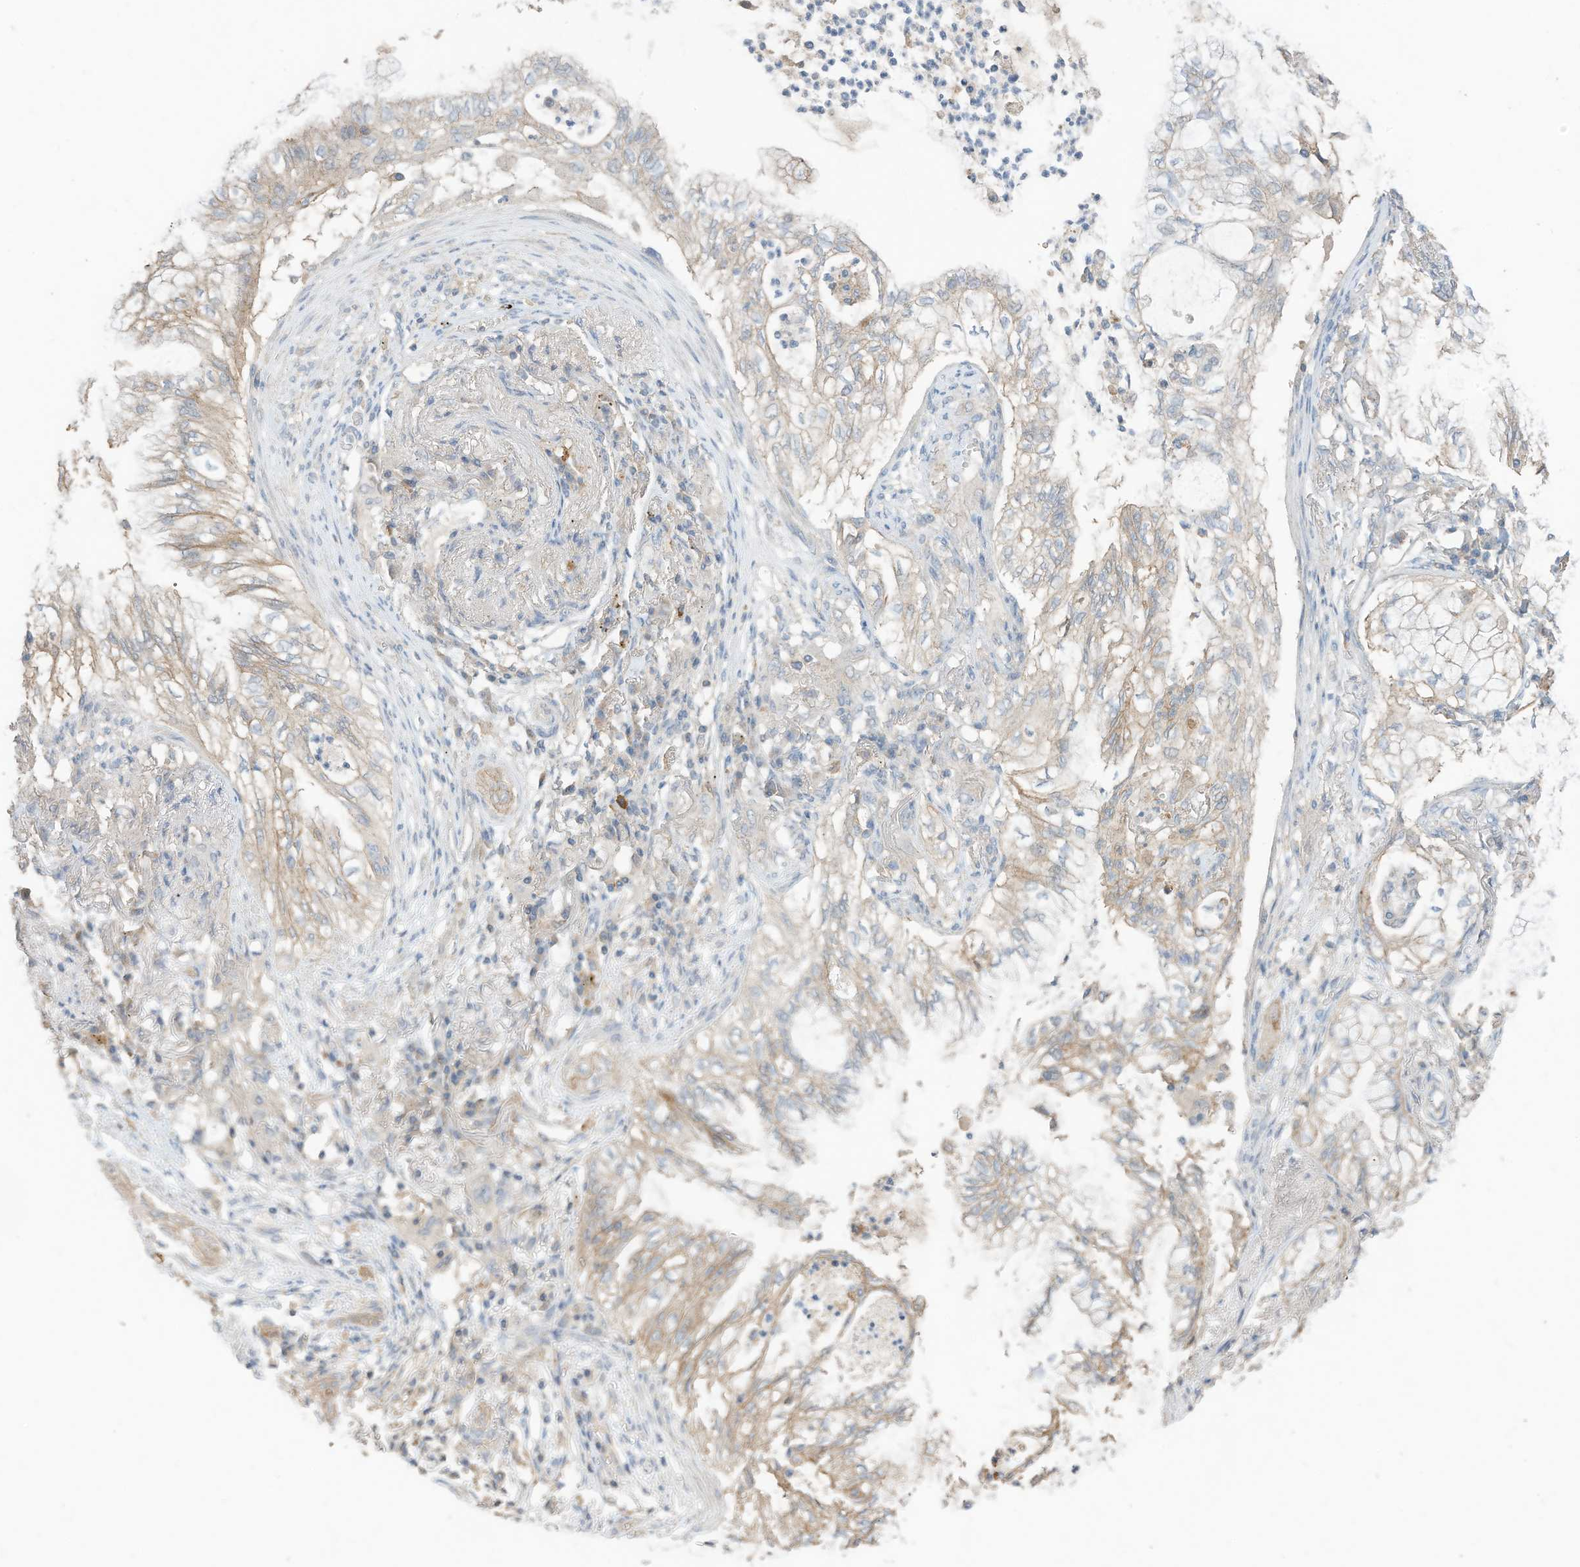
{"staining": {"intensity": "weak", "quantity": "25%-75%", "location": "cytoplasmic/membranous"}, "tissue": "lung cancer", "cell_type": "Tumor cells", "image_type": "cancer", "snomed": [{"axis": "morphology", "description": "Adenocarcinoma, NOS"}, {"axis": "topography", "description": "Lung"}], "caption": "Immunohistochemical staining of human adenocarcinoma (lung) demonstrates low levels of weak cytoplasmic/membranous protein staining in about 25%-75% of tumor cells.", "gene": "CAPN13", "patient": {"sex": "female", "age": 70}}